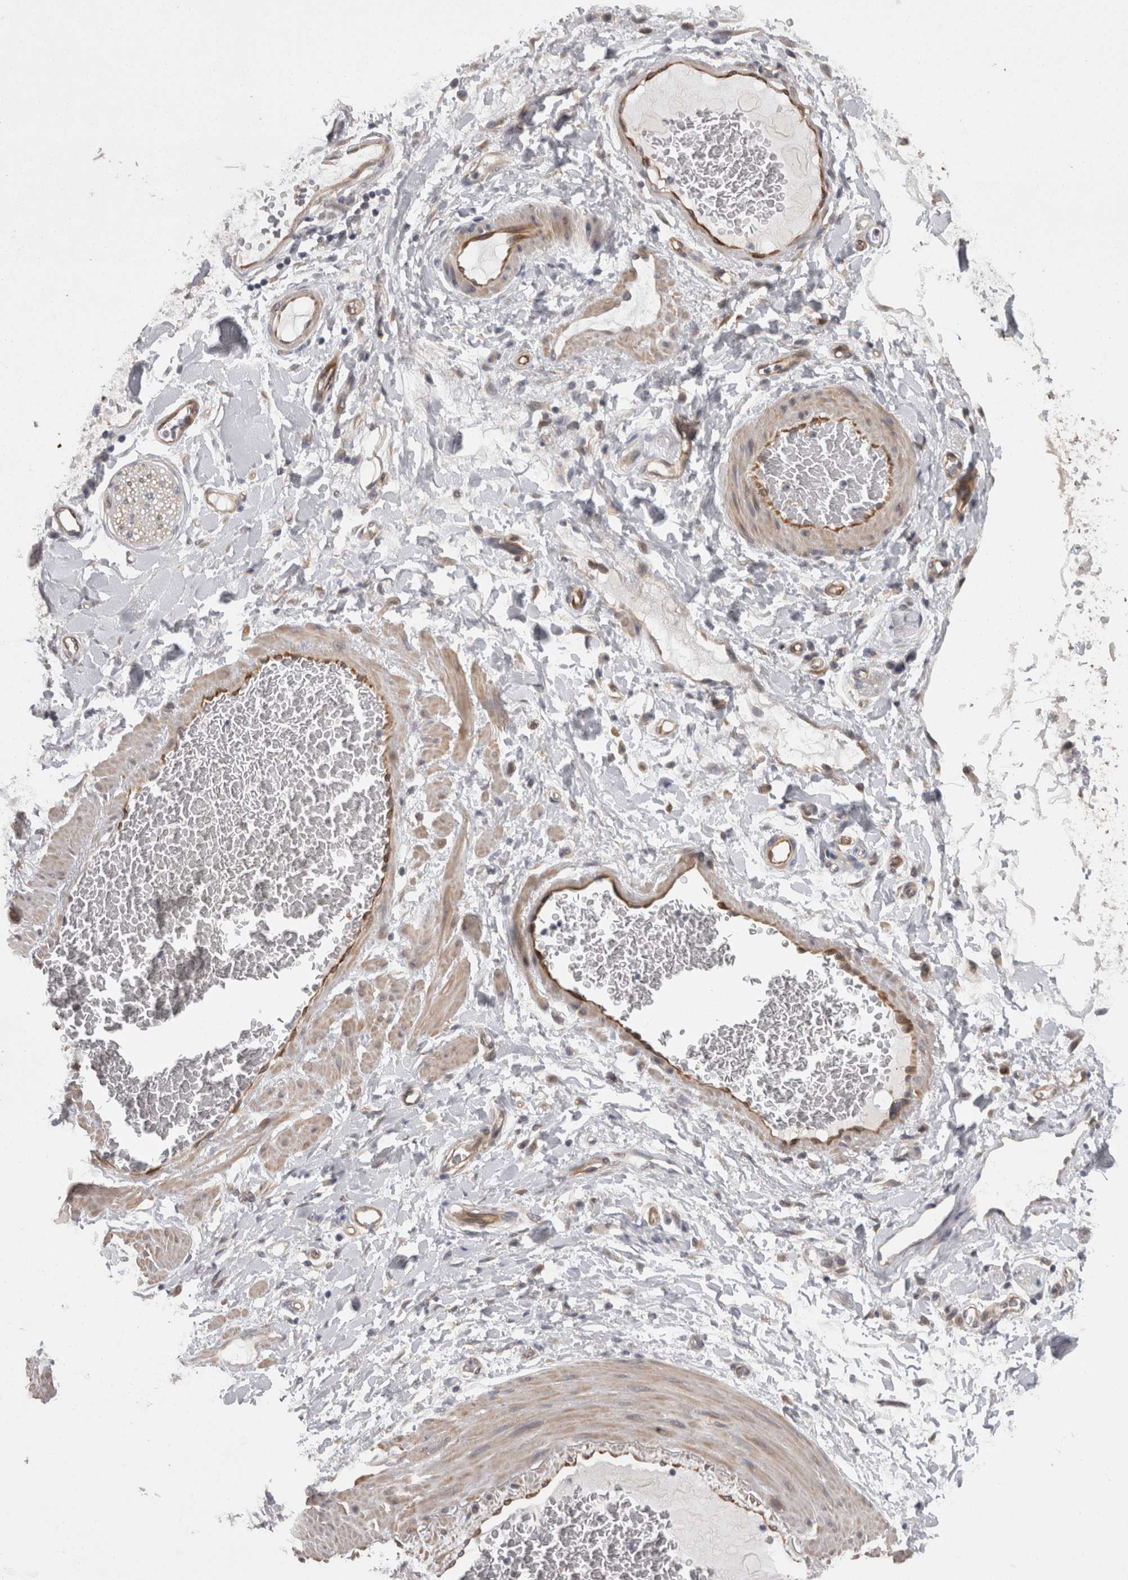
{"staining": {"intensity": "weak", "quantity": "<25%", "location": "cytoplasmic/membranous"}, "tissue": "adipose tissue", "cell_type": "Adipocytes", "image_type": "normal", "snomed": [{"axis": "morphology", "description": "Normal tissue, NOS"}, {"axis": "morphology", "description": "Adenocarcinoma, NOS"}, {"axis": "topography", "description": "Esophagus"}], "caption": "A high-resolution image shows immunohistochemistry (IHC) staining of normal adipose tissue, which exhibits no significant staining in adipocytes.", "gene": "RMDN1", "patient": {"sex": "male", "age": 62}}